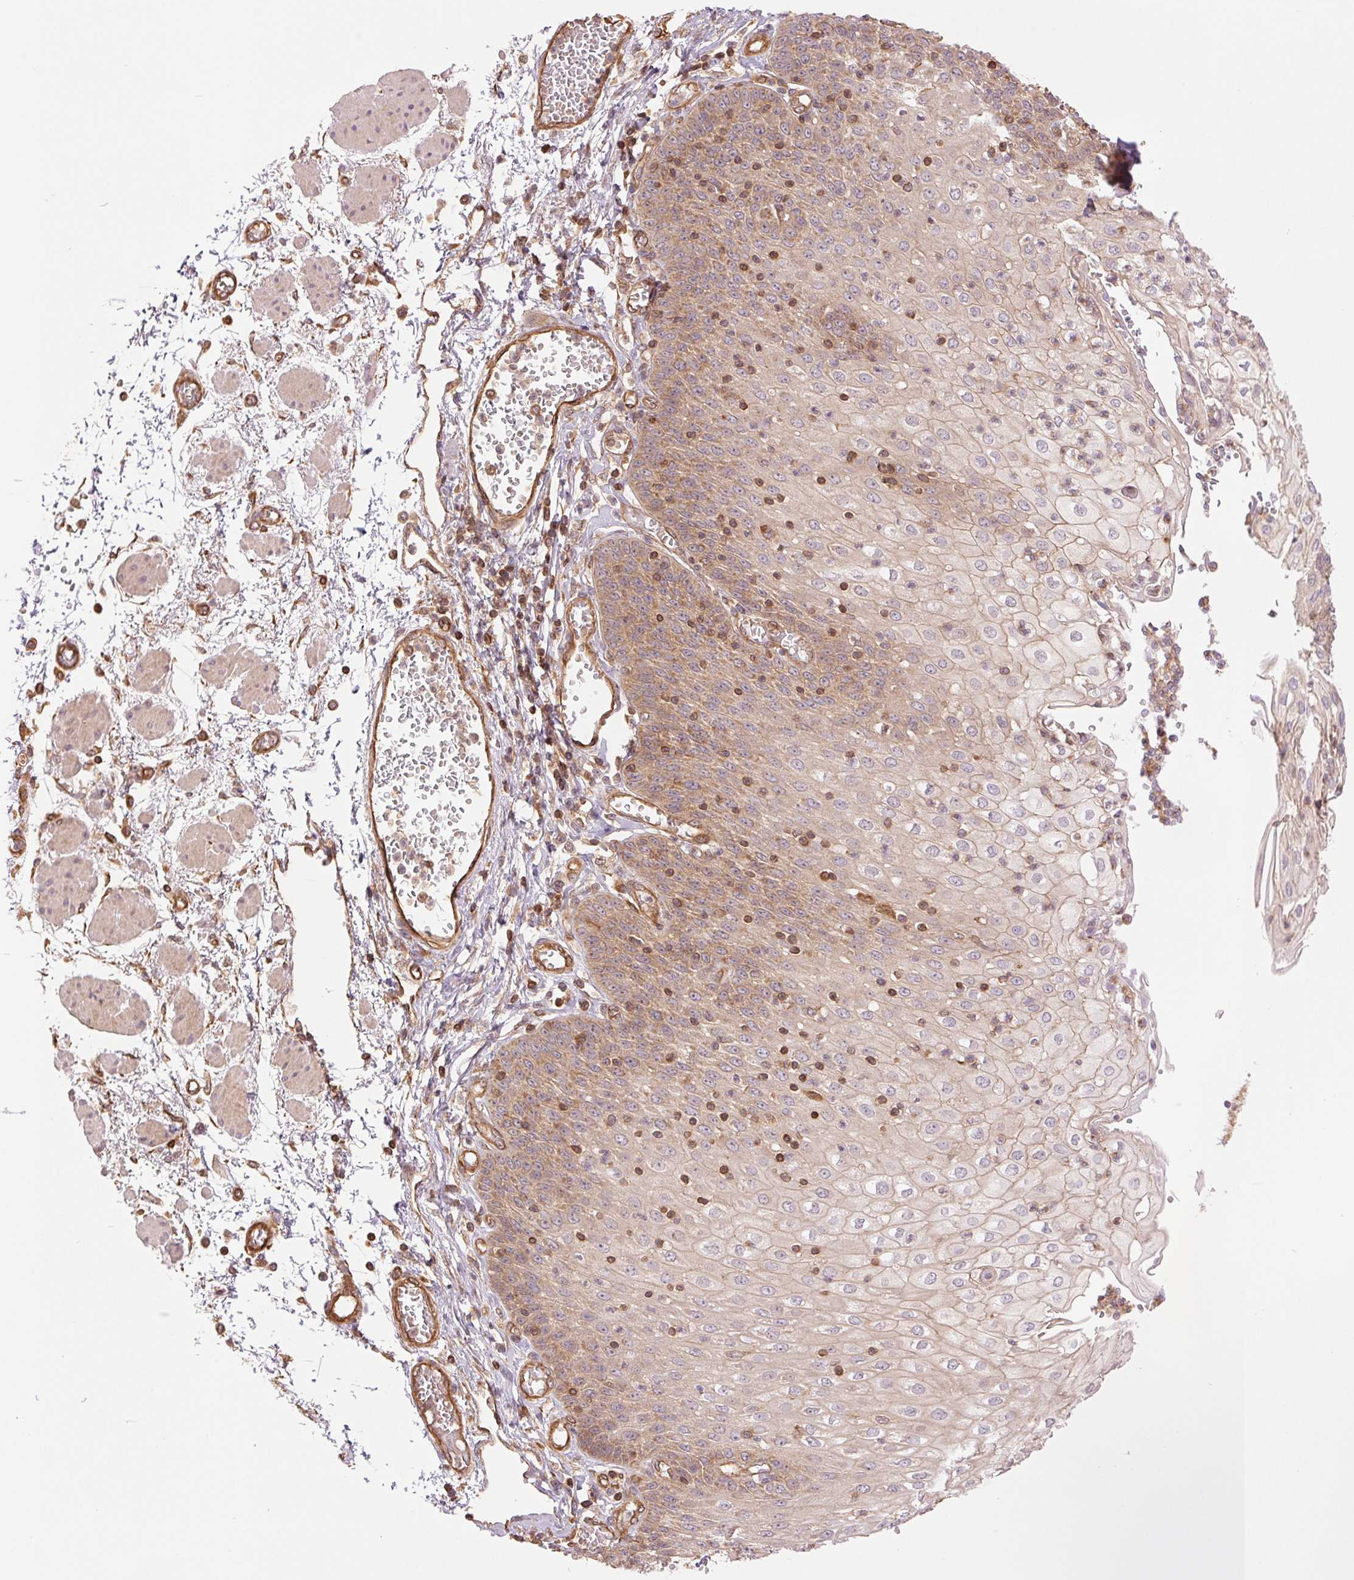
{"staining": {"intensity": "moderate", "quantity": "25%-75%", "location": "cytoplasmic/membranous"}, "tissue": "esophagus", "cell_type": "Squamous epithelial cells", "image_type": "normal", "snomed": [{"axis": "morphology", "description": "Normal tissue, NOS"}, {"axis": "morphology", "description": "Adenocarcinoma, NOS"}, {"axis": "topography", "description": "Esophagus"}], "caption": "Immunohistochemistry (IHC) image of benign esophagus stained for a protein (brown), which exhibits medium levels of moderate cytoplasmic/membranous expression in approximately 25%-75% of squamous epithelial cells.", "gene": "STARD7", "patient": {"sex": "male", "age": 81}}